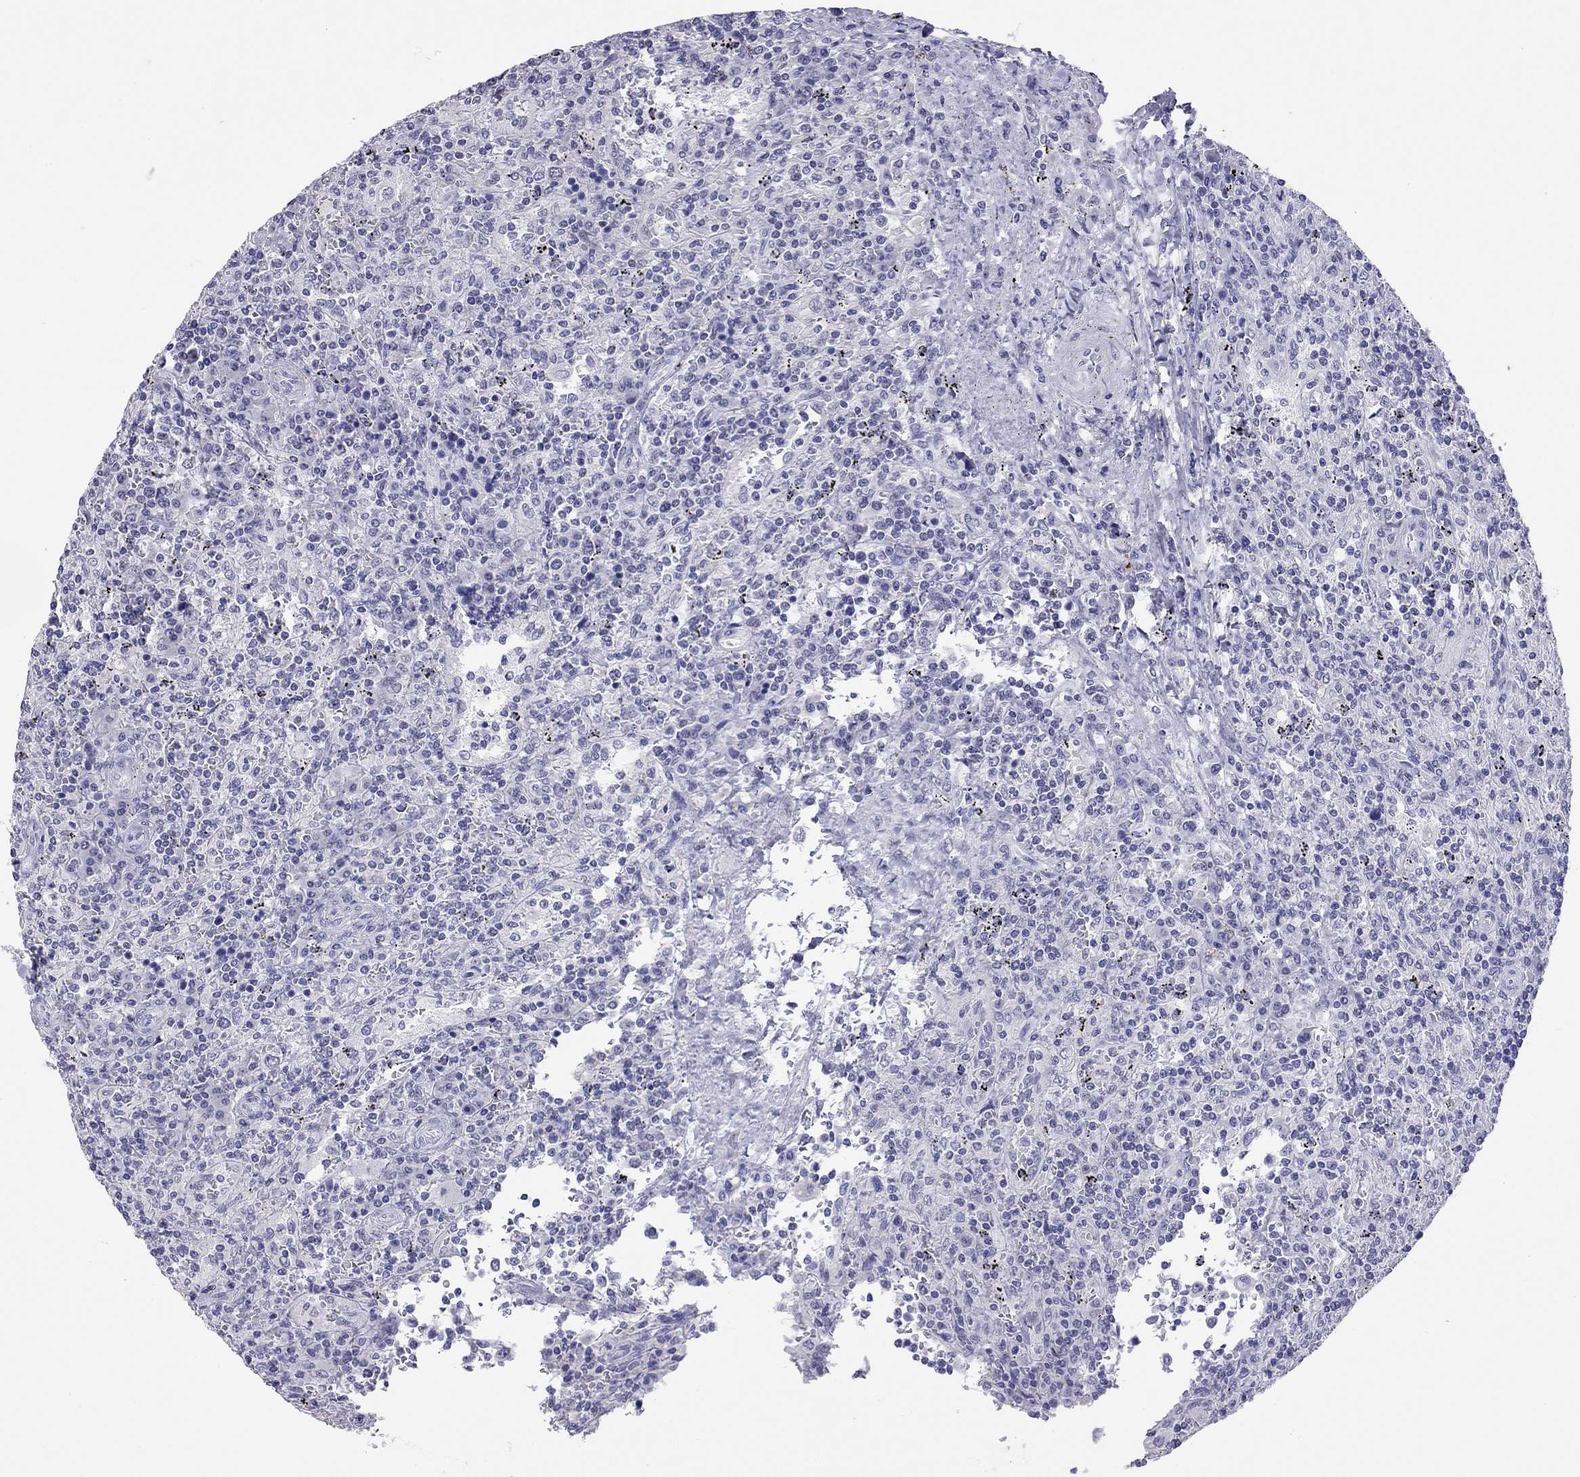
{"staining": {"intensity": "negative", "quantity": "none", "location": "none"}, "tissue": "lymphoma", "cell_type": "Tumor cells", "image_type": "cancer", "snomed": [{"axis": "morphology", "description": "Malignant lymphoma, non-Hodgkin's type, Low grade"}, {"axis": "topography", "description": "Spleen"}], "caption": "High power microscopy histopathology image of an IHC micrograph of lymphoma, revealing no significant expression in tumor cells.", "gene": "ARMC12", "patient": {"sex": "male", "age": 62}}